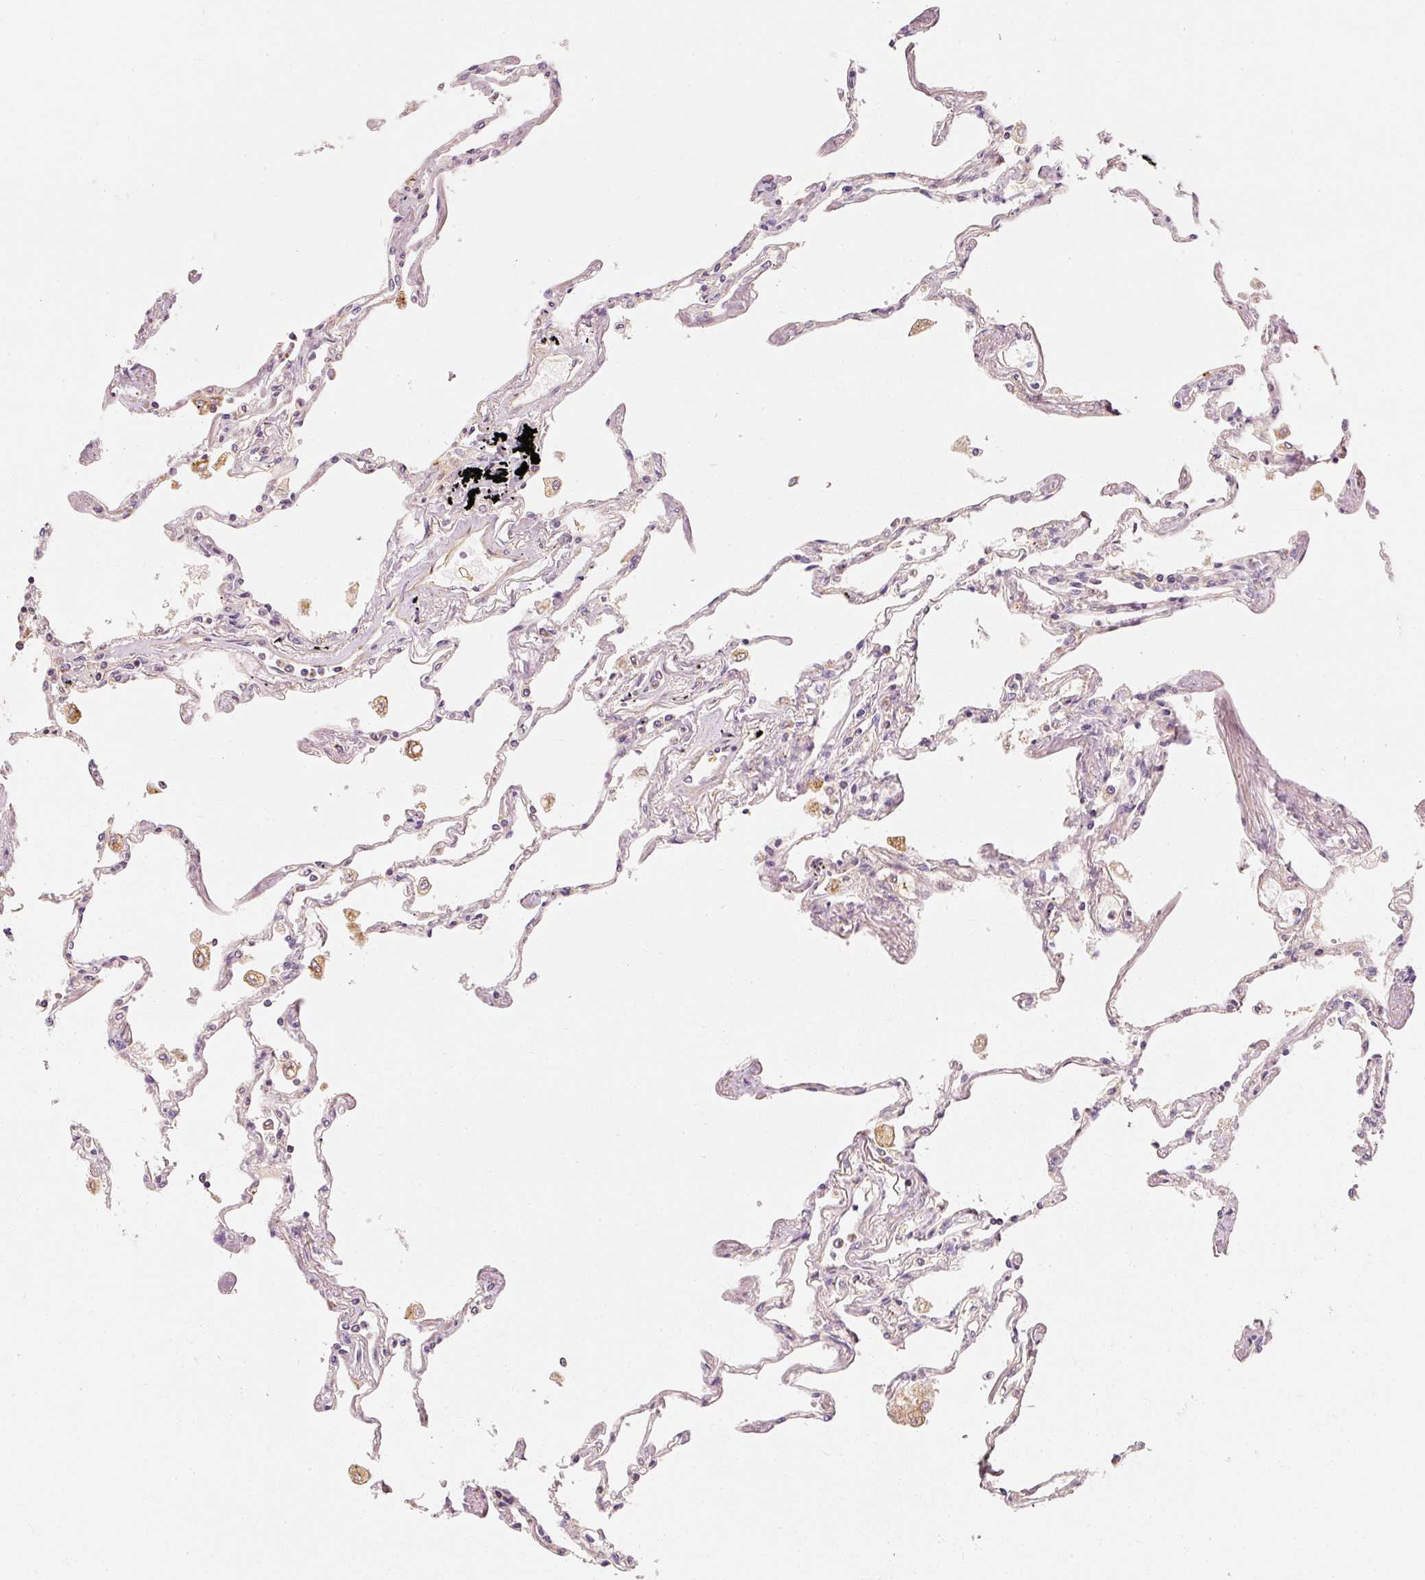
{"staining": {"intensity": "moderate", "quantity": "<25%", "location": "cytoplasmic/membranous"}, "tissue": "lung", "cell_type": "Alveolar cells", "image_type": "normal", "snomed": [{"axis": "morphology", "description": "Normal tissue, NOS"}, {"axis": "topography", "description": "Lung"}], "caption": "Immunohistochemistry (DAB (3,3'-diaminobenzidine)) staining of normal human lung demonstrates moderate cytoplasmic/membranous protein staining in about <25% of alveolar cells.", "gene": "TOMM40", "patient": {"sex": "female", "age": 67}}